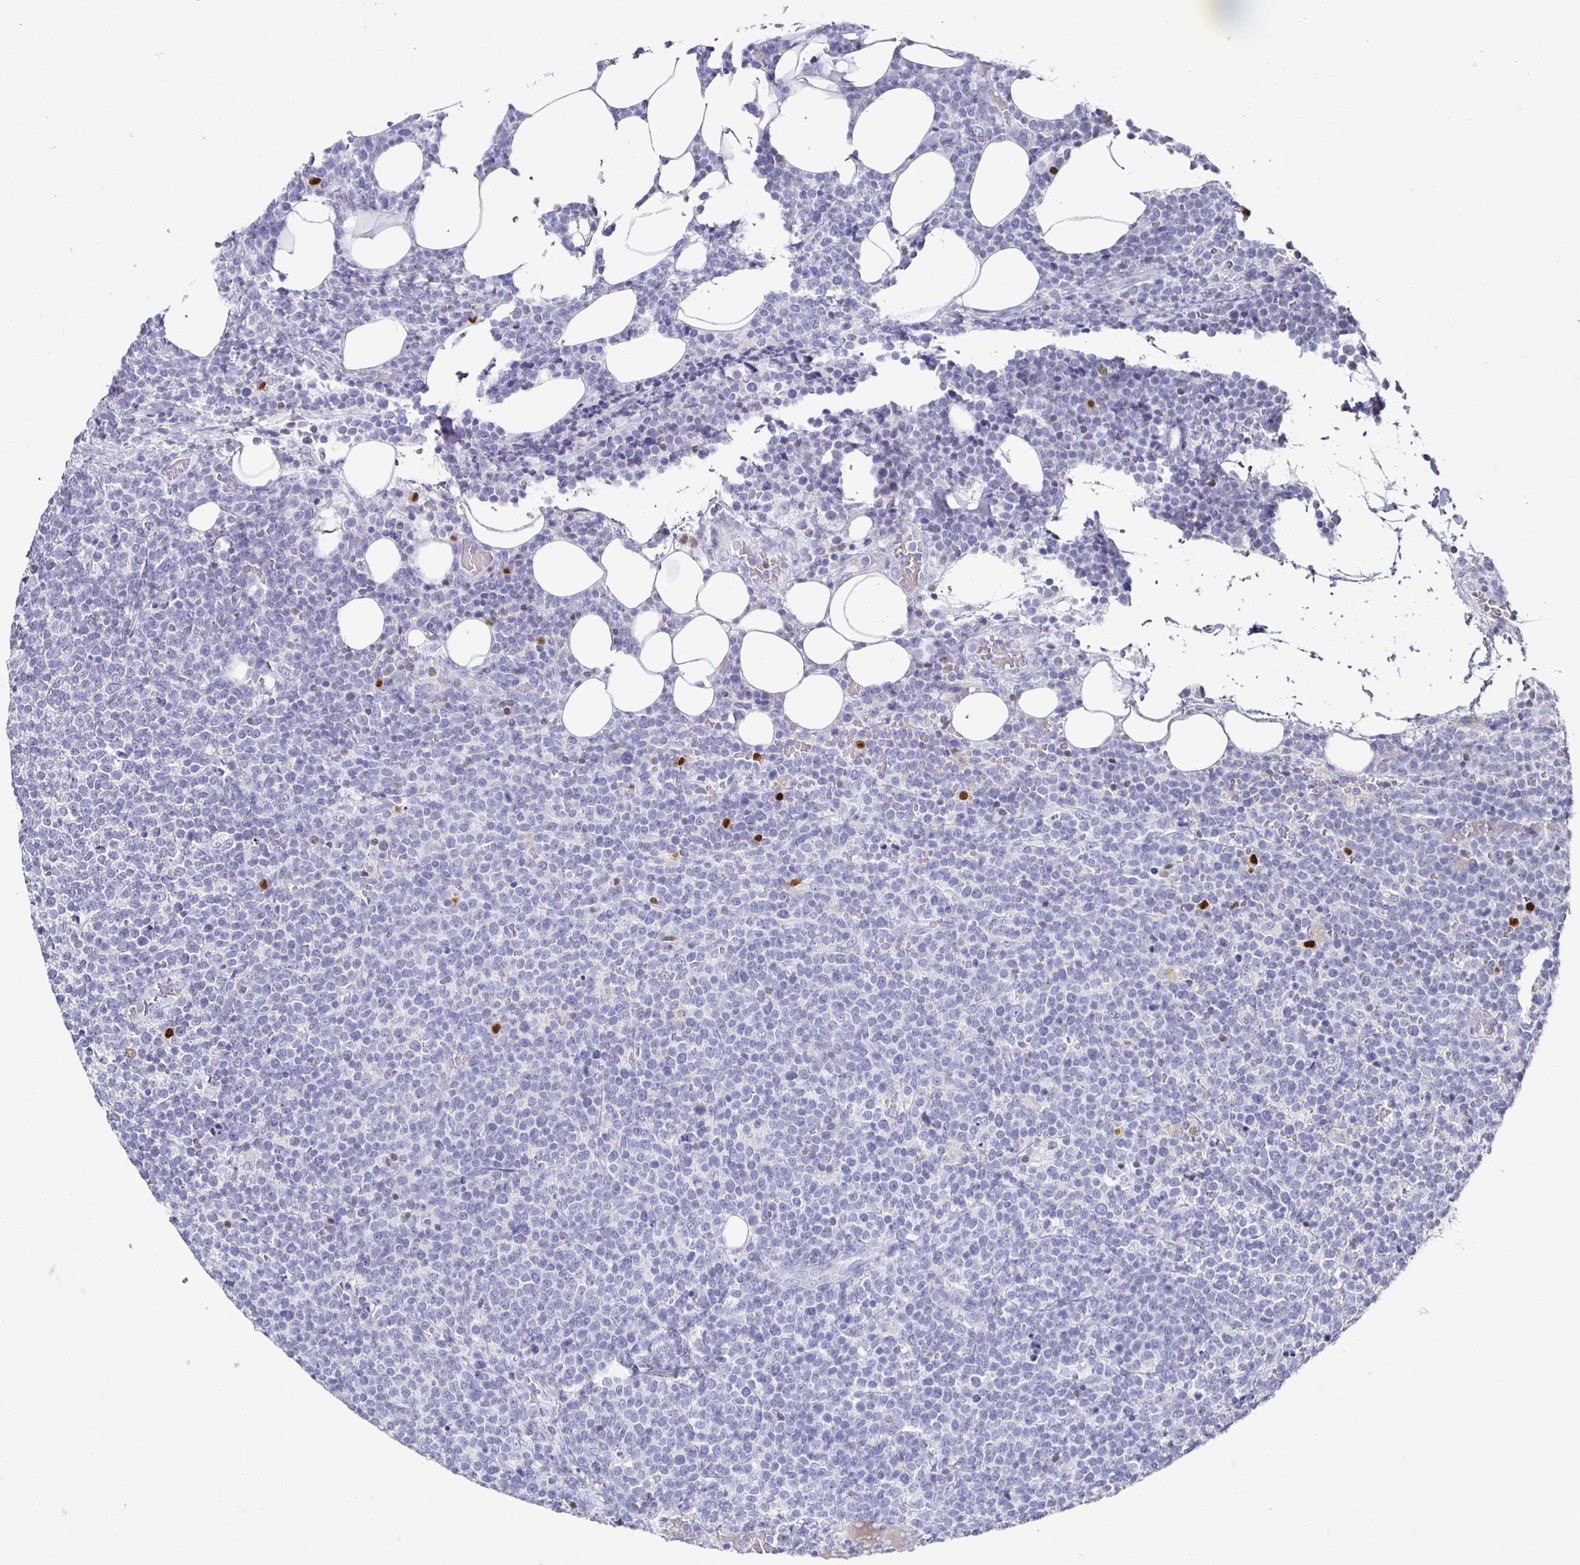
{"staining": {"intensity": "negative", "quantity": "none", "location": "none"}, "tissue": "lymphoma", "cell_type": "Tumor cells", "image_type": "cancer", "snomed": [{"axis": "morphology", "description": "Malignant lymphoma, non-Hodgkin's type, High grade"}, {"axis": "topography", "description": "Lymph node"}], "caption": "The immunohistochemistry histopathology image has no significant positivity in tumor cells of lymphoma tissue. (DAB immunohistochemistry (IHC), high magnification).", "gene": "RUNX2", "patient": {"sex": "male", "age": 61}}